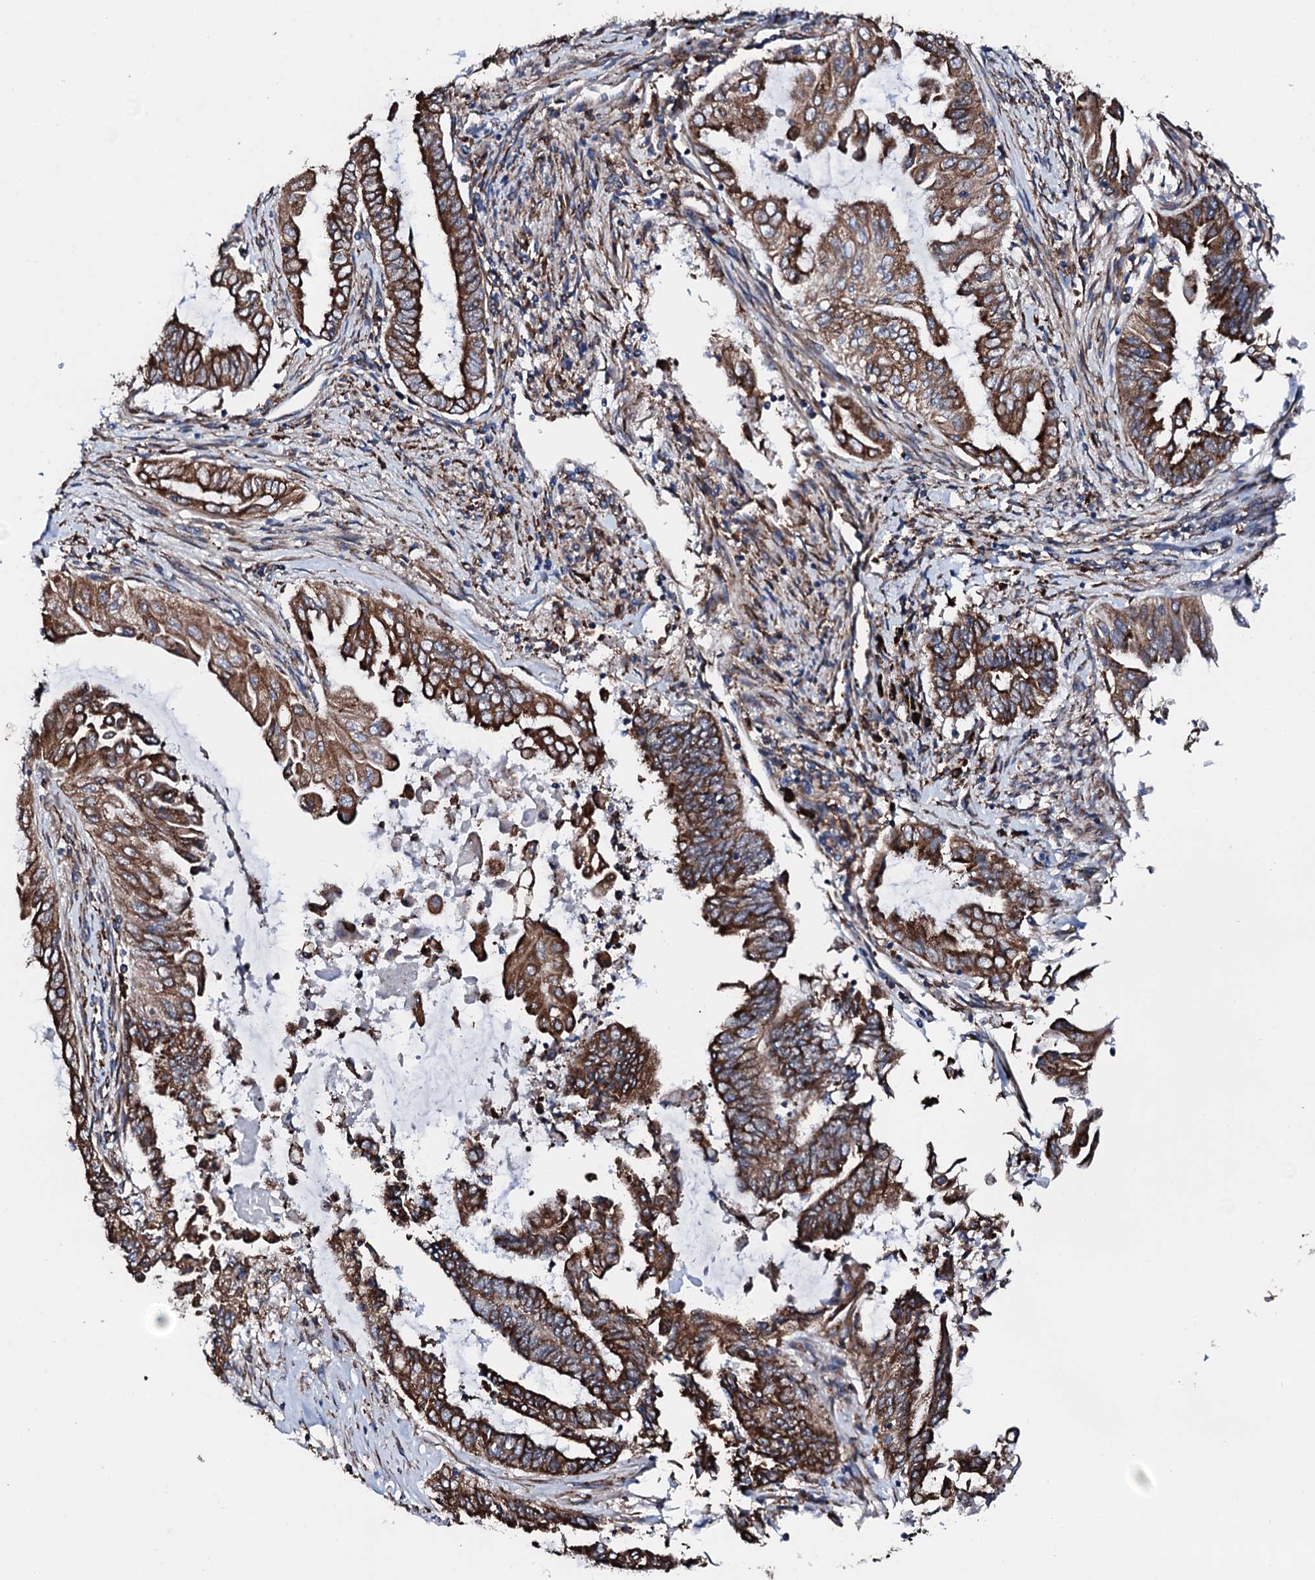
{"staining": {"intensity": "strong", "quantity": ">75%", "location": "cytoplasmic/membranous"}, "tissue": "endometrial cancer", "cell_type": "Tumor cells", "image_type": "cancer", "snomed": [{"axis": "morphology", "description": "Adenocarcinoma, NOS"}, {"axis": "topography", "description": "Uterus"}, {"axis": "topography", "description": "Endometrium"}], "caption": "Protein expression by immunohistochemistry demonstrates strong cytoplasmic/membranous staining in about >75% of tumor cells in endometrial cancer.", "gene": "AMDHD1", "patient": {"sex": "female", "age": 70}}